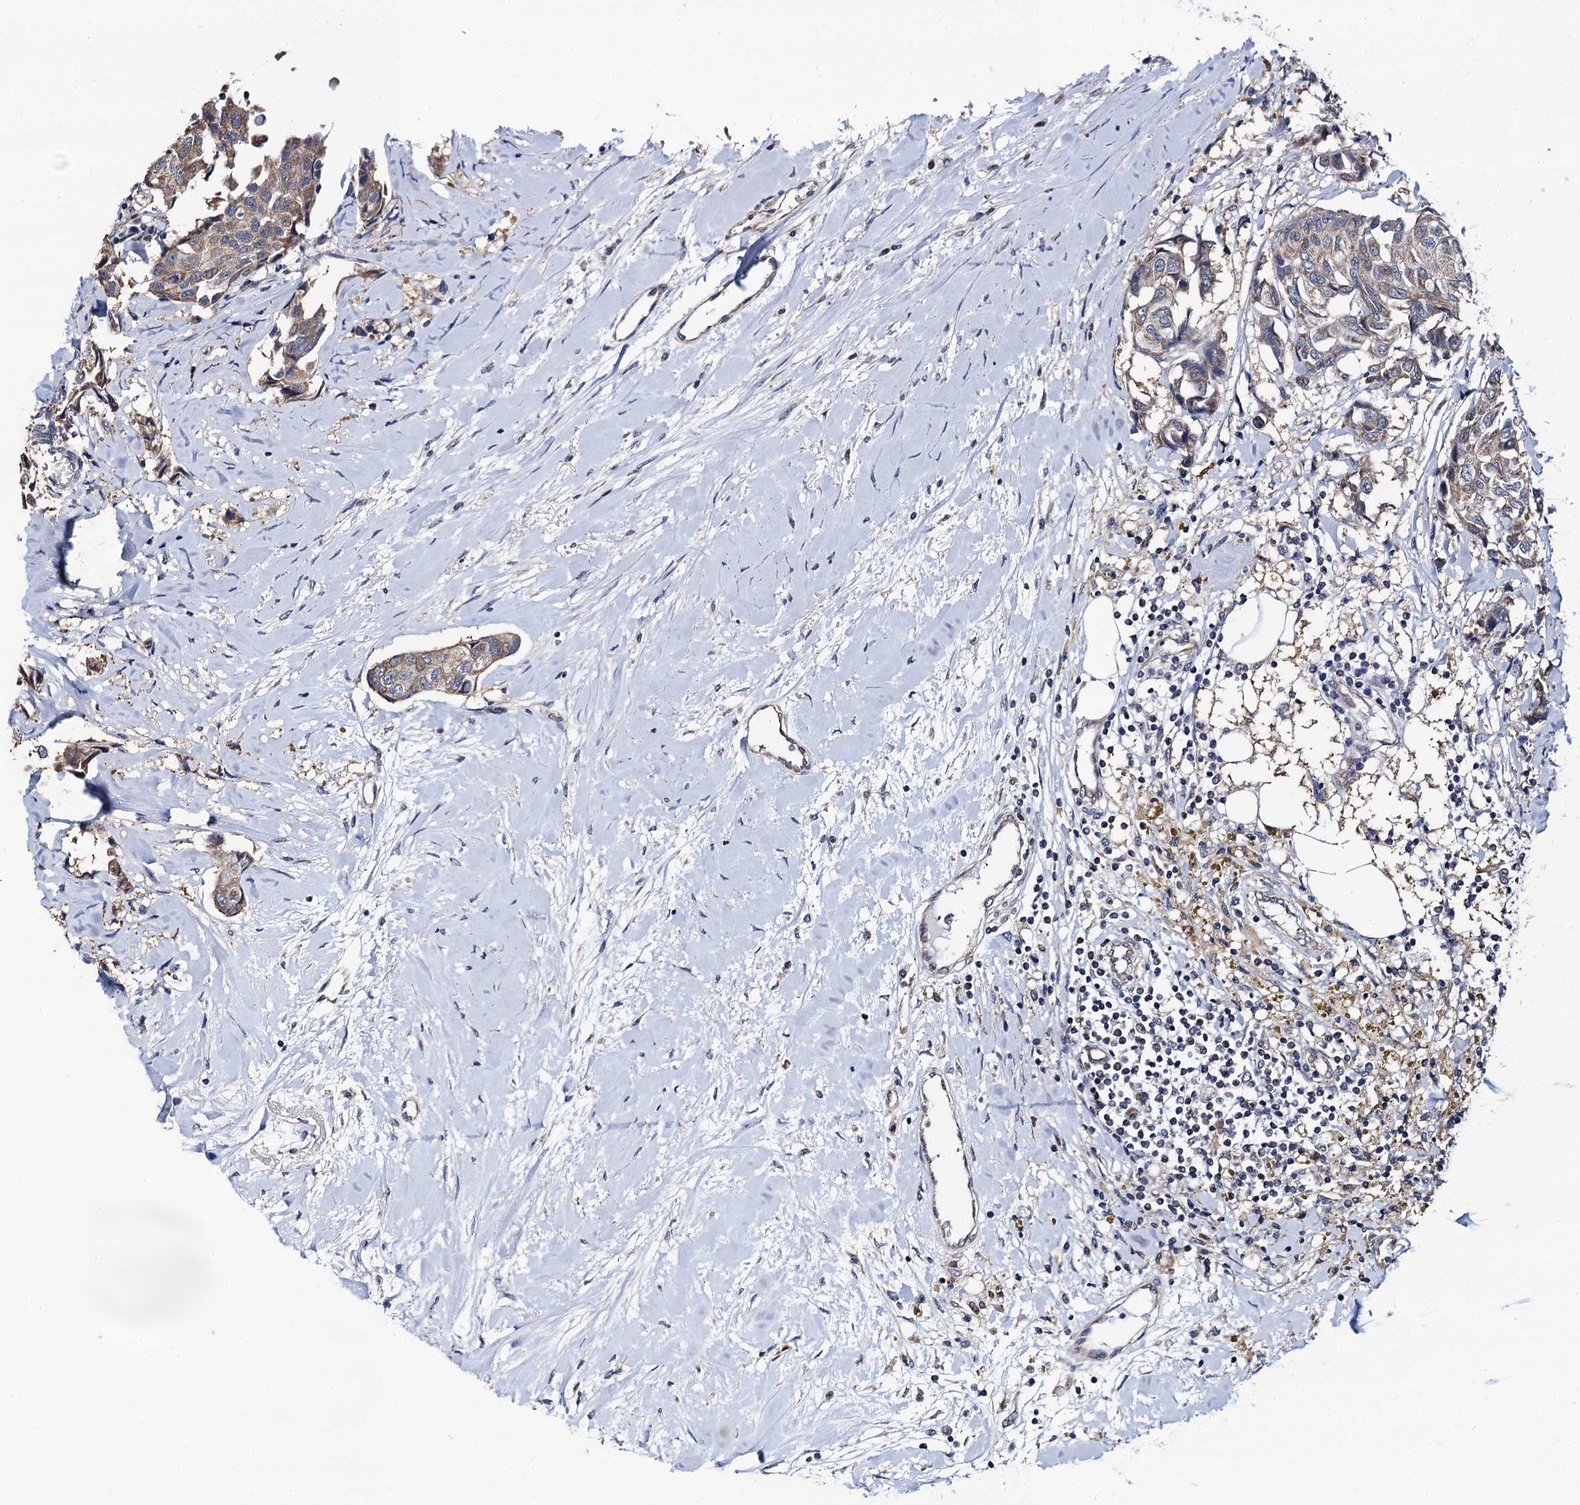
{"staining": {"intensity": "weak", "quantity": "25%-75%", "location": "cytoplasmic/membranous"}, "tissue": "breast cancer", "cell_type": "Tumor cells", "image_type": "cancer", "snomed": [{"axis": "morphology", "description": "Duct carcinoma"}, {"axis": "topography", "description": "Breast"}], "caption": "High-magnification brightfield microscopy of breast cancer stained with DAB (3,3'-diaminobenzidine) (brown) and counterstained with hematoxylin (blue). tumor cells exhibit weak cytoplasmic/membranous staining is seen in approximately25%-75% of cells.", "gene": "PTCD3", "patient": {"sex": "female", "age": 80}}